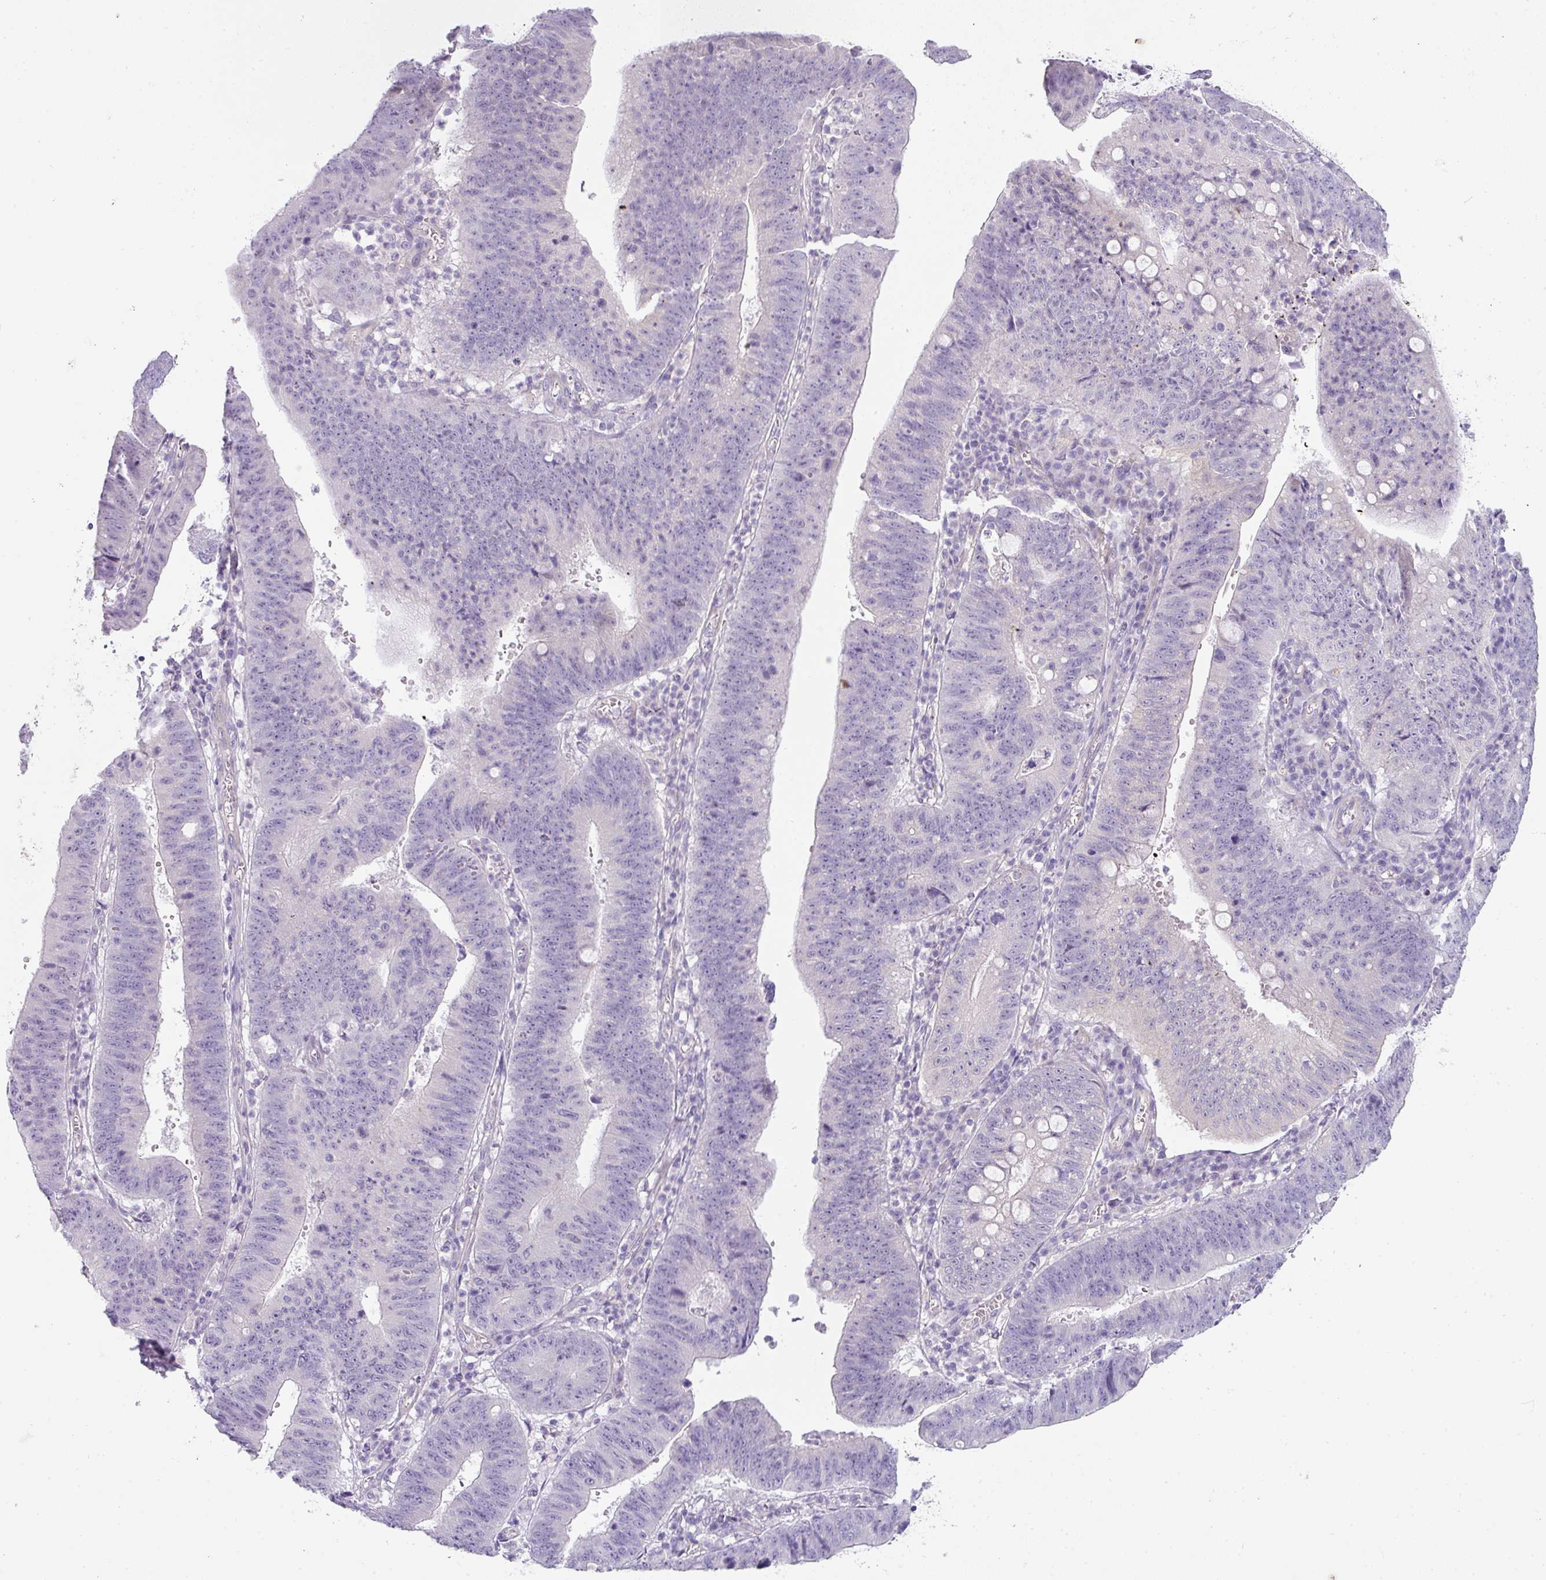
{"staining": {"intensity": "negative", "quantity": "none", "location": "none"}, "tissue": "stomach cancer", "cell_type": "Tumor cells", "image_type": "cancer", "snomed": [{"axis": "morphology", "description": "Adenocarcinoma, NOS"}, {"axis": "topography", "description": "Stomach"}], "caption": "High power microscopy histopathology image of an immunohistochemistry (IHC) micrograph of adenocarcinoma (stomach), revealing no significant staining in tumor cells.", "gene": "OR52N1", "patient": {"sex": "male", "age": 59}}